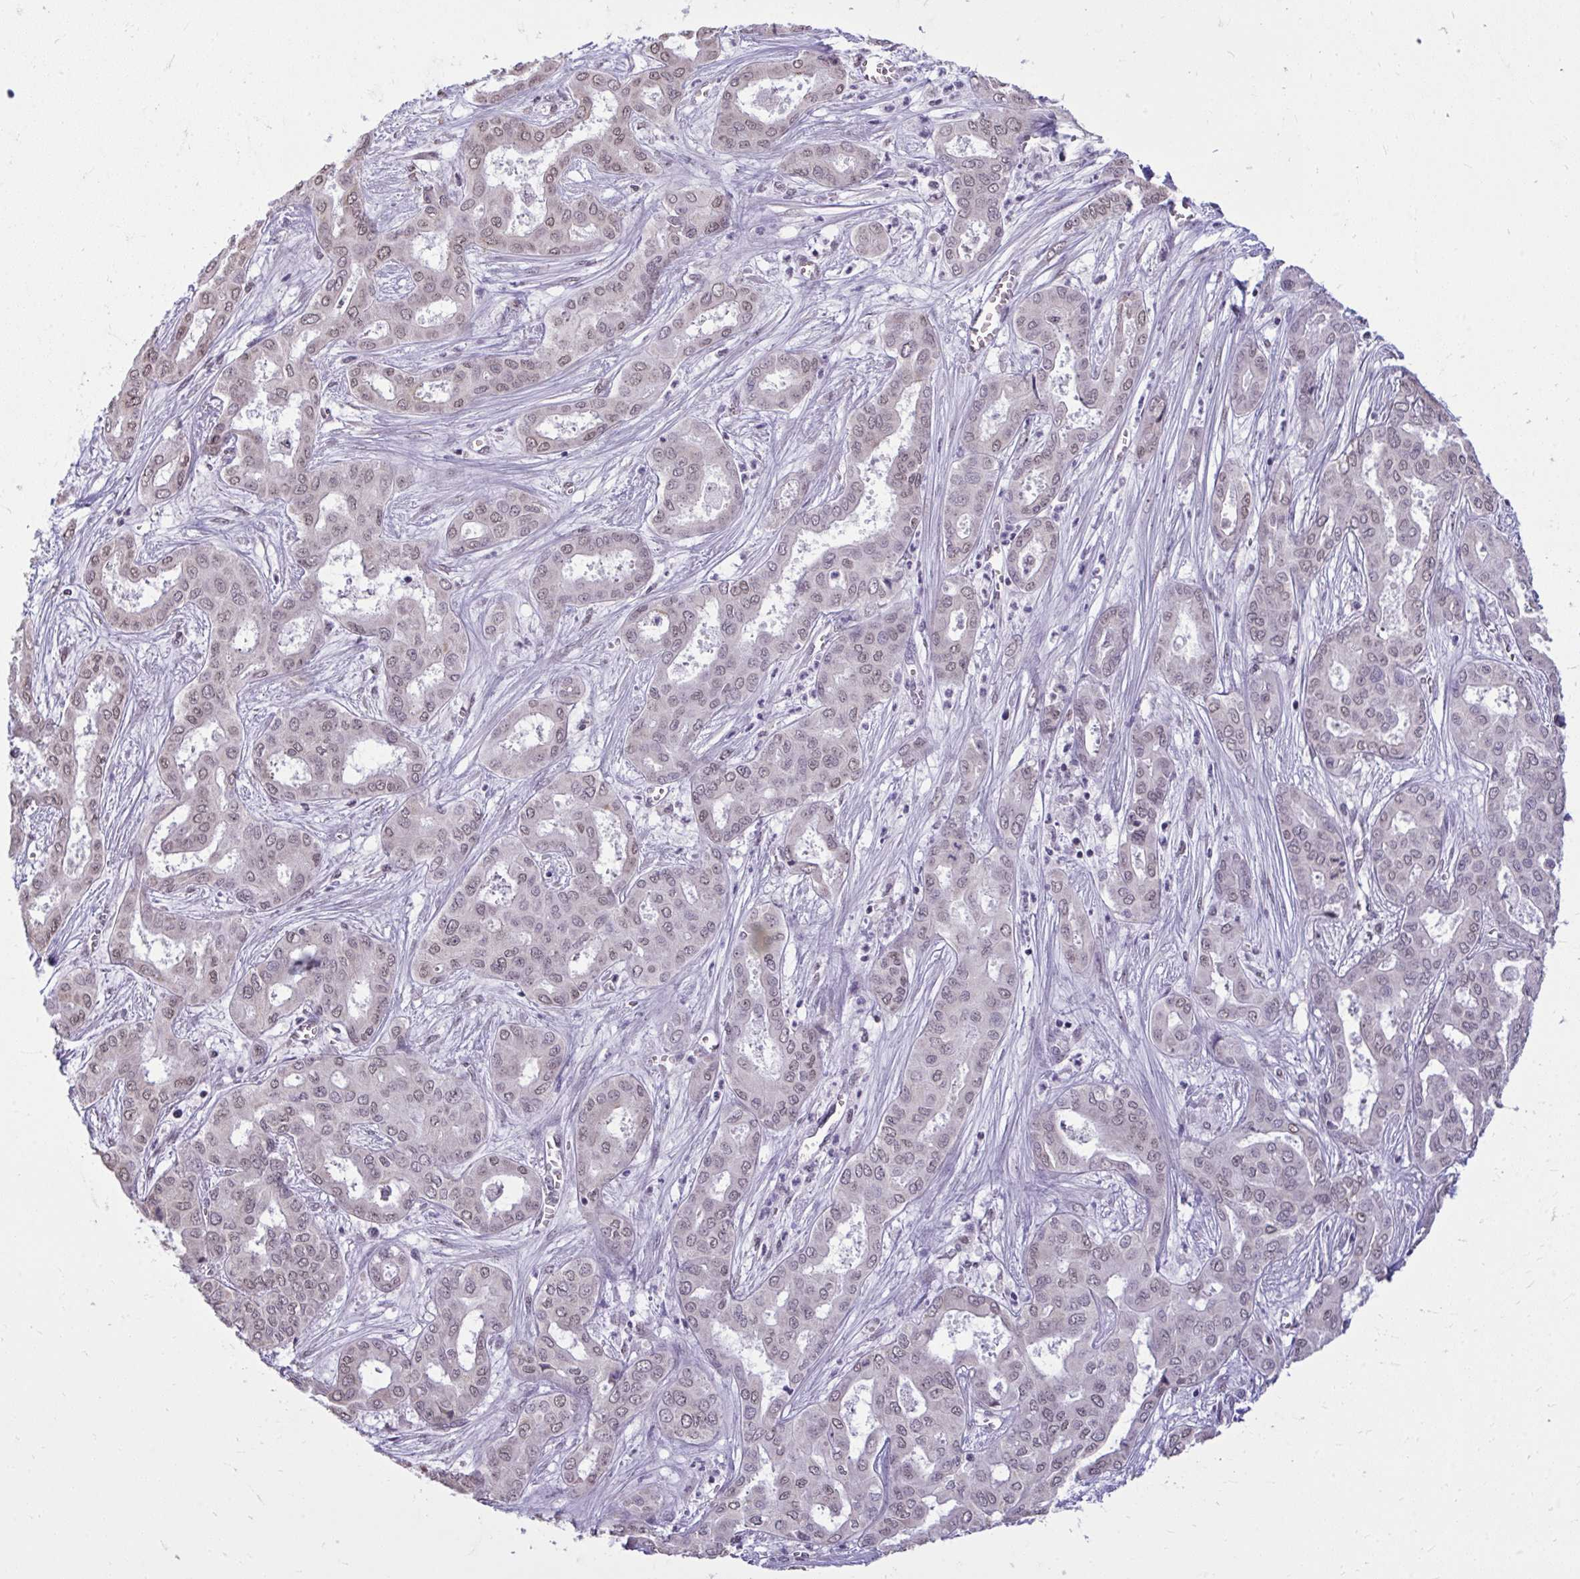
{"staining": {"intensity": "weak", "quantity": "25%-75%", "location": "nuclear"}, "tissue": "liver cancer", "cell_type": "Tumor cells", "image_type": "cancer", "snomed": [{"axis": "morphology", "description": "Cholangiocarcinoma"}, {"axis": "topography", "description": "Liver"}], "caption": "Cholangiocarcinoma (liver) stained for a protein (brown) shows weak nuclear positive positivity in approximately 25%-75% of tumor cells.", "gene": "NPPA", "patient": {"sex": "female", "age": 64}}